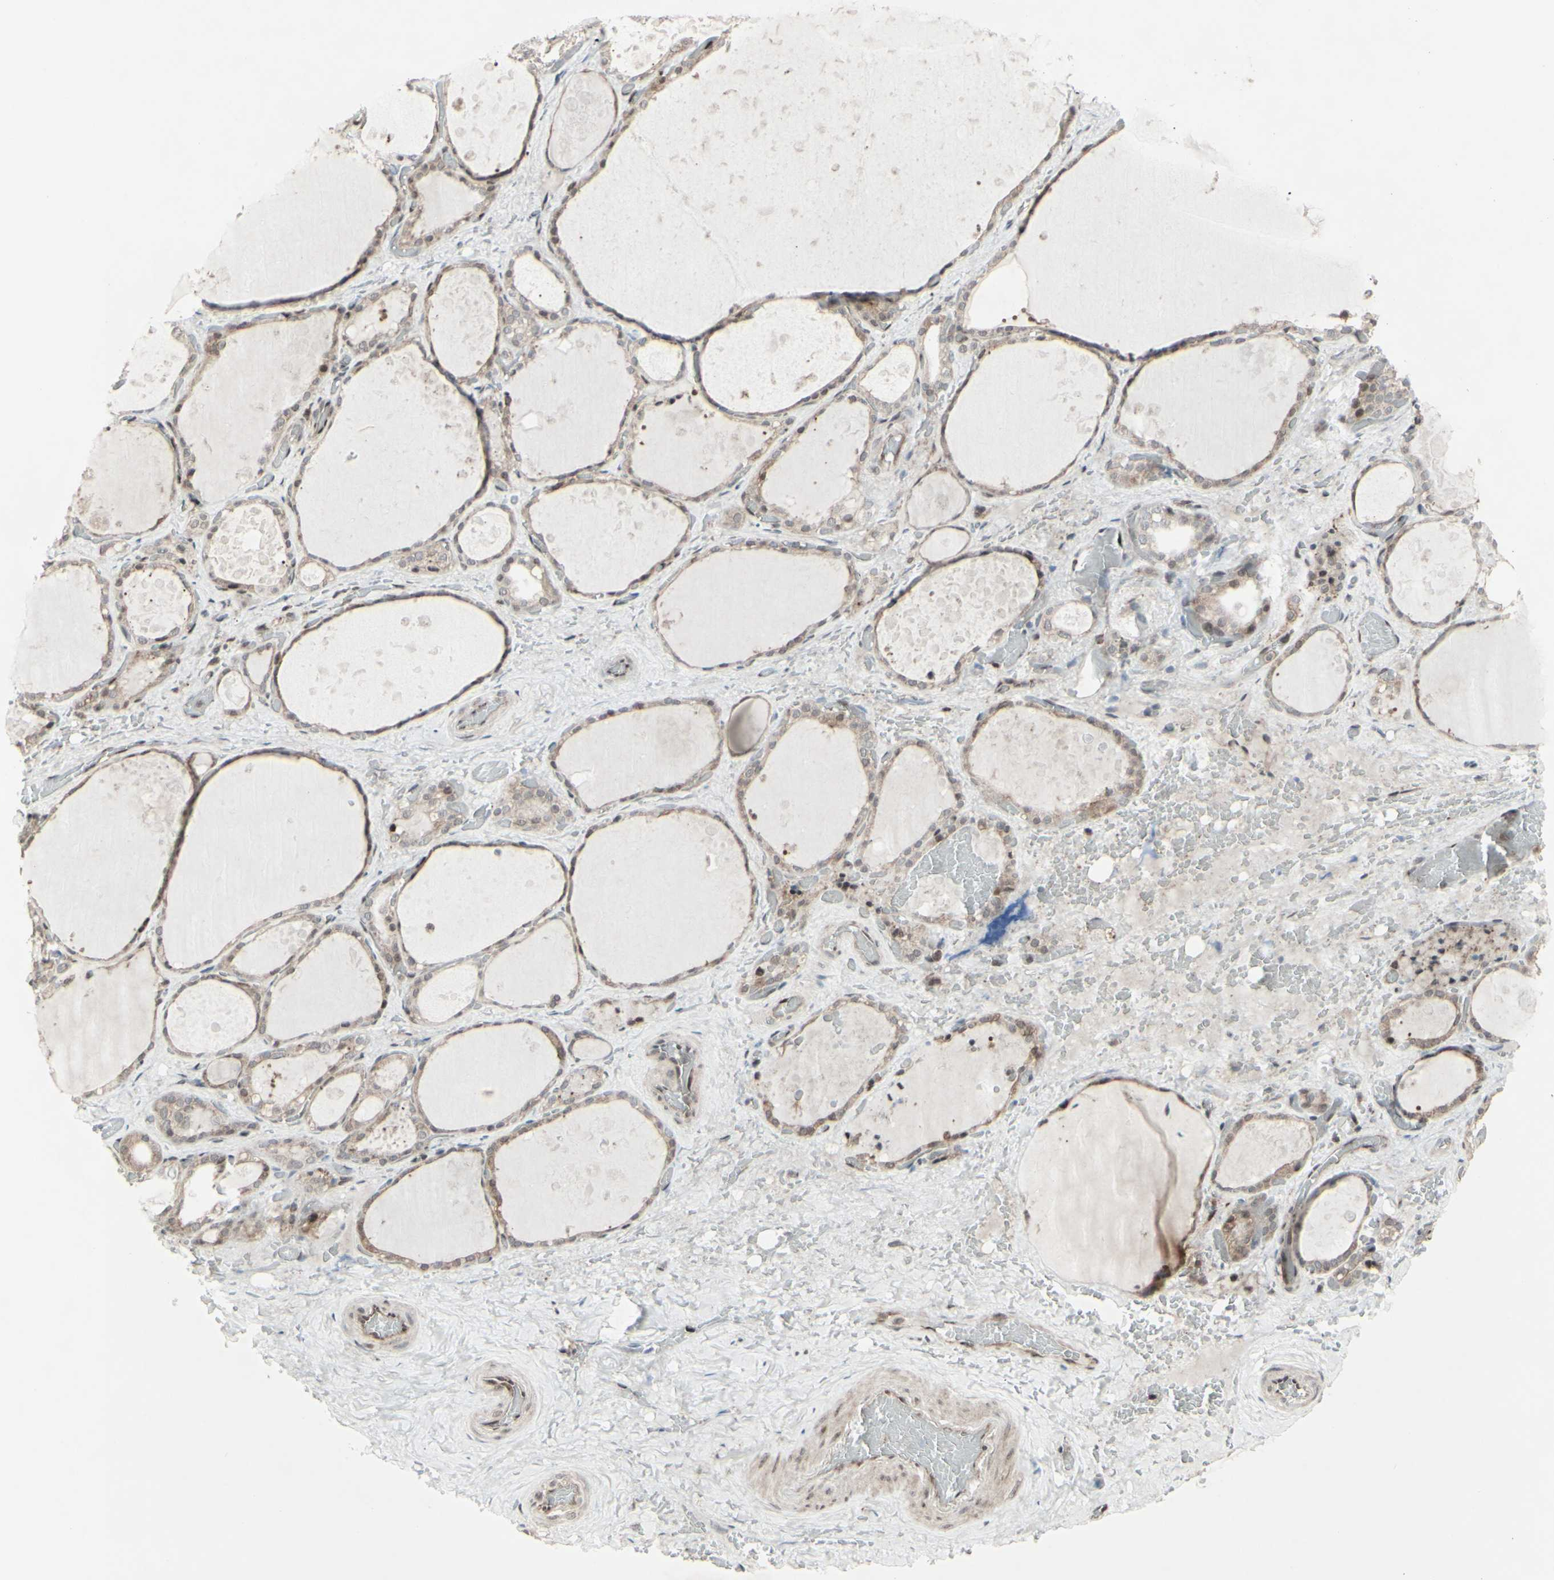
{"staining": {"intensity": "weak", "quantity": ">75%", "location": "cytoplasmic/membranous"}, "tissue": "thyroid gland", "cell_type": "Glandular cells", "image_type": "normal", "snomed": [{"axis": "morphology", "description": "Normal tissue, NOS"}, {"axis": "topography", "description": "Thyroid gland"}], "caption": "Protein expression analysis of normal human thyroid gland reveals weak cytoplasmic/membranous staining in about >75% of glandular cells. The protein is stained brown, and the nuclei are stained in blue (DAB (3,3'-diaminobenzidine) IHC with brightfield microscopy, high magnification).", "gene": "CD33", "patient": {"sex": "male", "age": 61}}